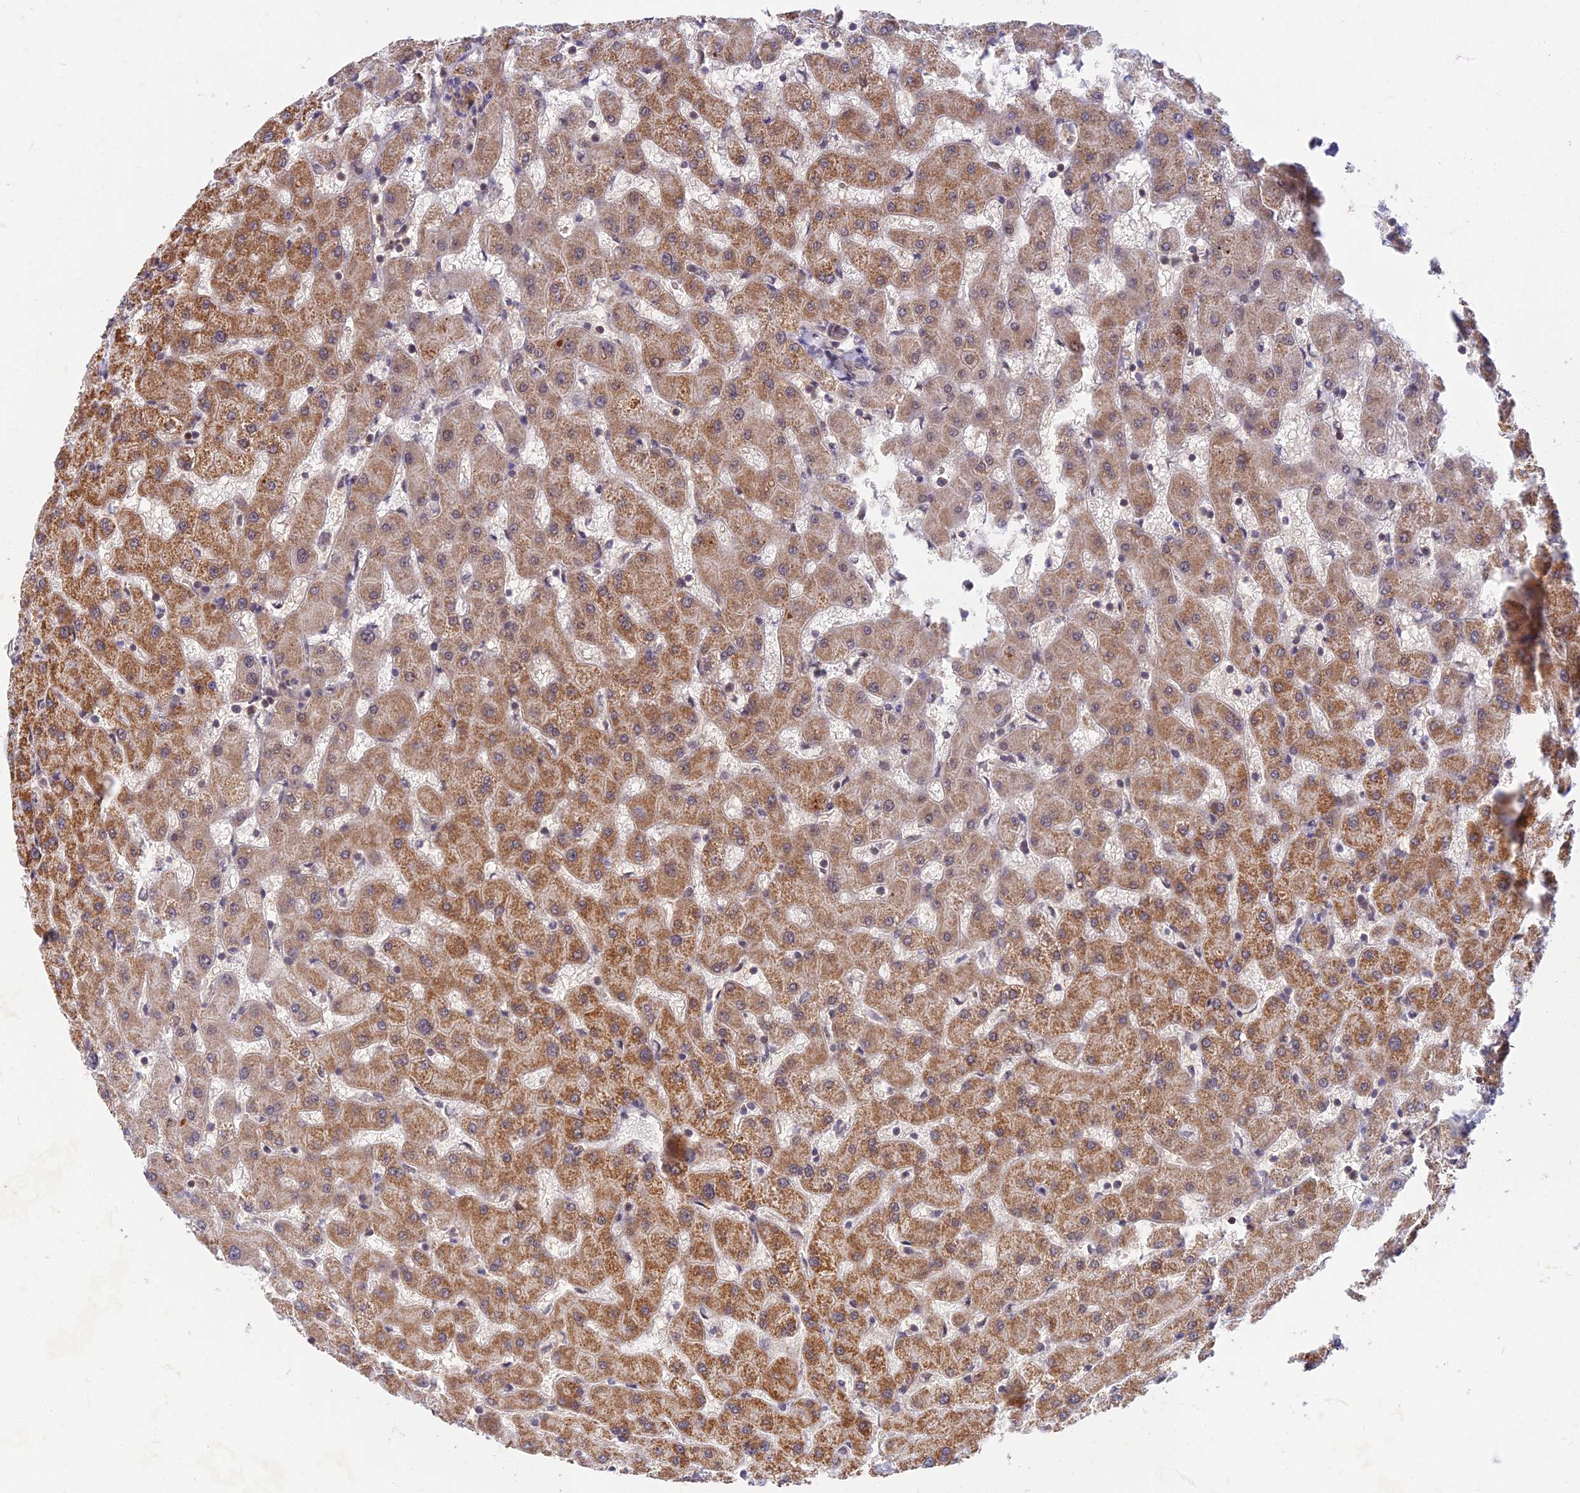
{"staining": {"intensity": "negative", "quantity": "none", "location": "none"}, "tissue": "liver", "cell_type": "Cholangiocytes", "image_type": "normal", "snomed": [{"axis": "morphology", "description": "Normal tissue, NOS"}, {"axis": "topography", "description": "Liver"}], "caption": "The photomicrograph displays no staining of cholangiocytes in normal liver.", "gene": "TCEA2", "patient": {"sex": "female", "age": 63}}